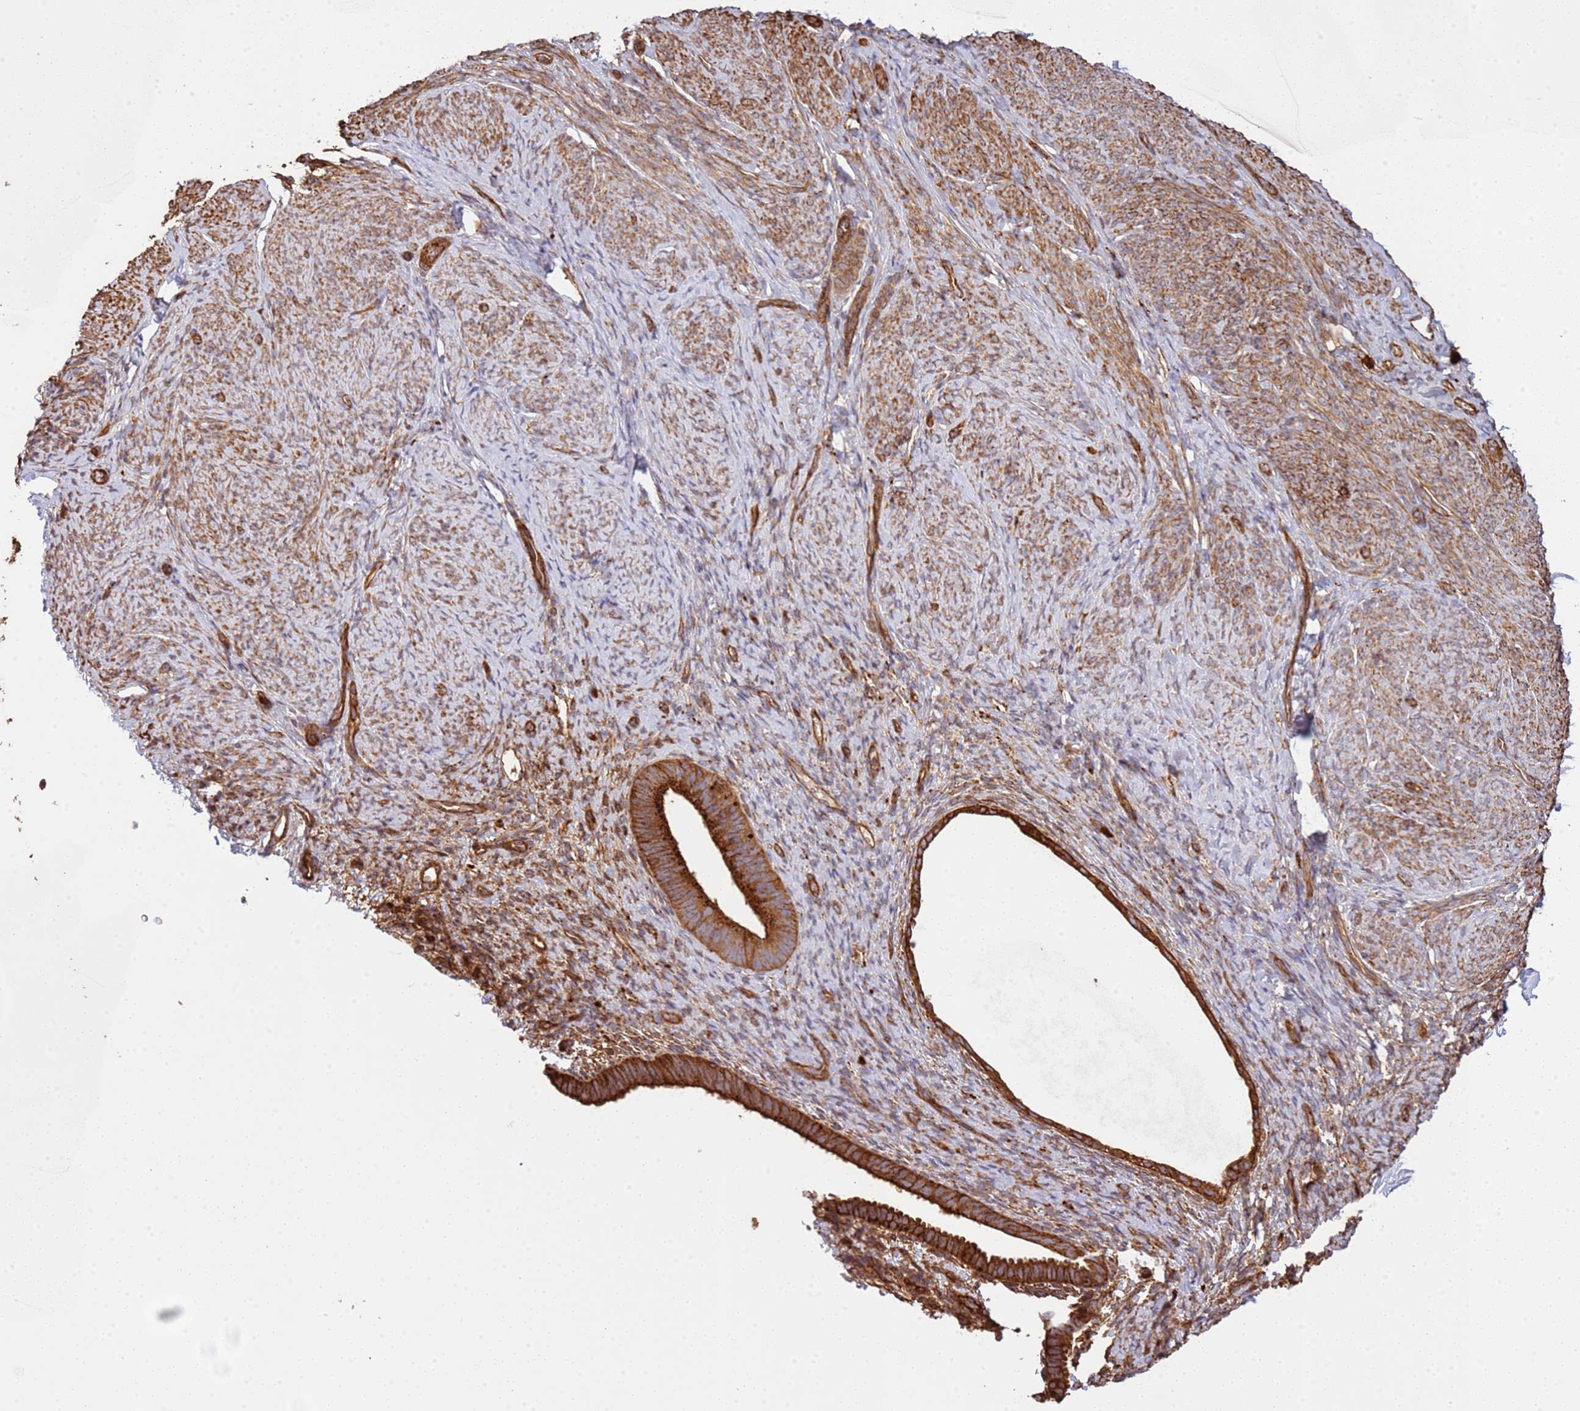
{"staining": {"intensity": "moderate", "quantity": "25%-75%", "location": "cytoplasmic/membranous"}, "tissue": "endometrium", "cell_type": "Cells in endometrial stroma", "image_type": "normal", "snomed": [{"axis": "morphology", "description": "Normal tissue, NOS"}, {"axis": "topography", "description": "Endometrium"}], "caption": "This photomicrograph shows normal endometrium stained with immunohistochemistry to label a protein in brown. The cytoplasmic/membranous of cells in endometrial stroma show moderate positivity for the protein. Nuclei are counter-stained blue.", "gene": "NDUFAF4", "patient": {"sex": "female", "age": 65}}